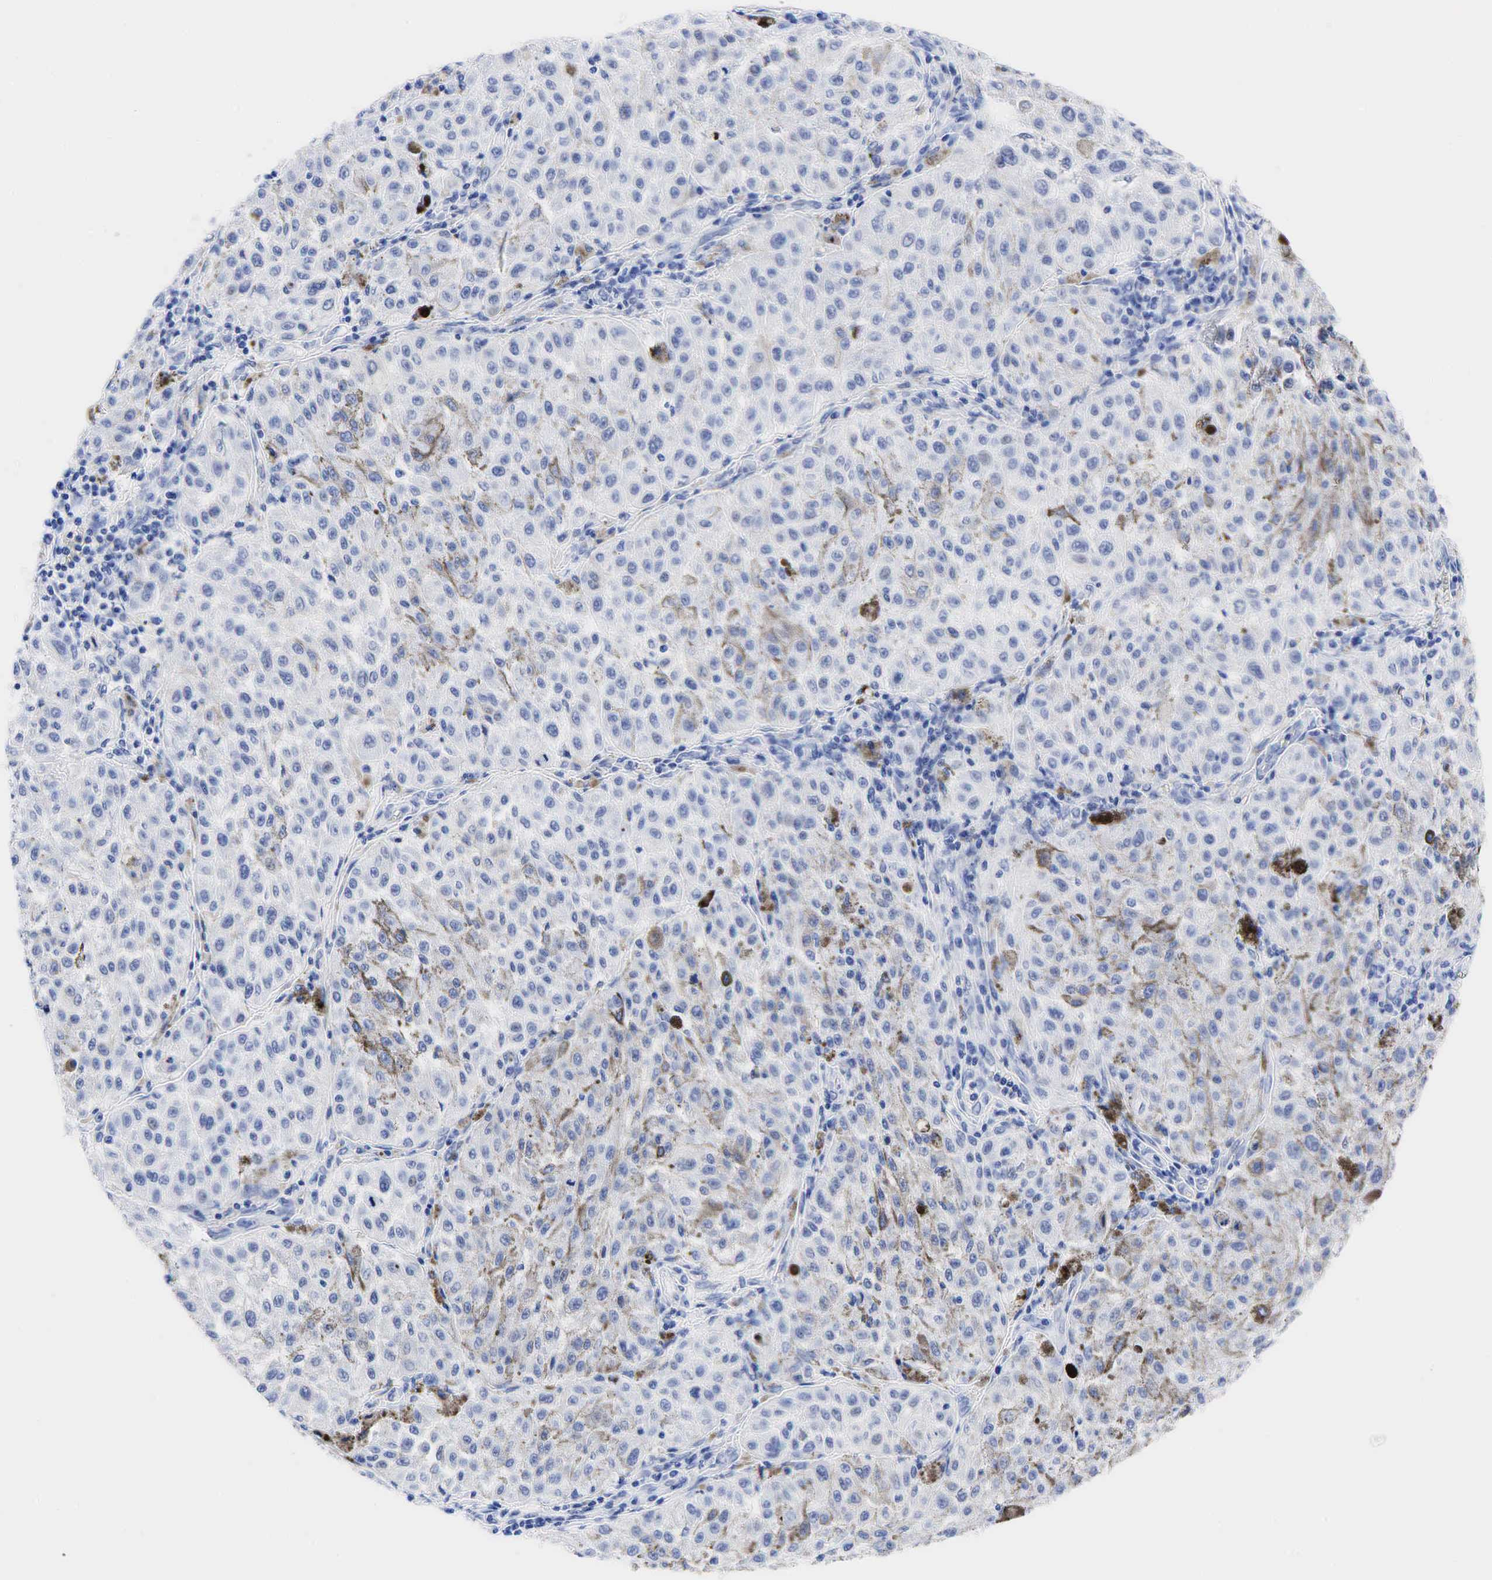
{"staining": {"intensity": "negative", "quantity": "none", "location": "none"}, "tissue": "melanoma", "cell_type": "Tumor cells", "image_type": "cancer", "snomed": [{"axis": "morphology", "description": "Malignant melanoma, NOS"}, {"axis": "topography", "description": "Skin"}], "caption": "High power microscopy histopathology image of an immunohistochemistry (IHC) histopathology image of malignant melanoma, revealing no significant expression in tumor cells.", "gene": "CHGA", "patient": {"sex": "female", "age": 64}}